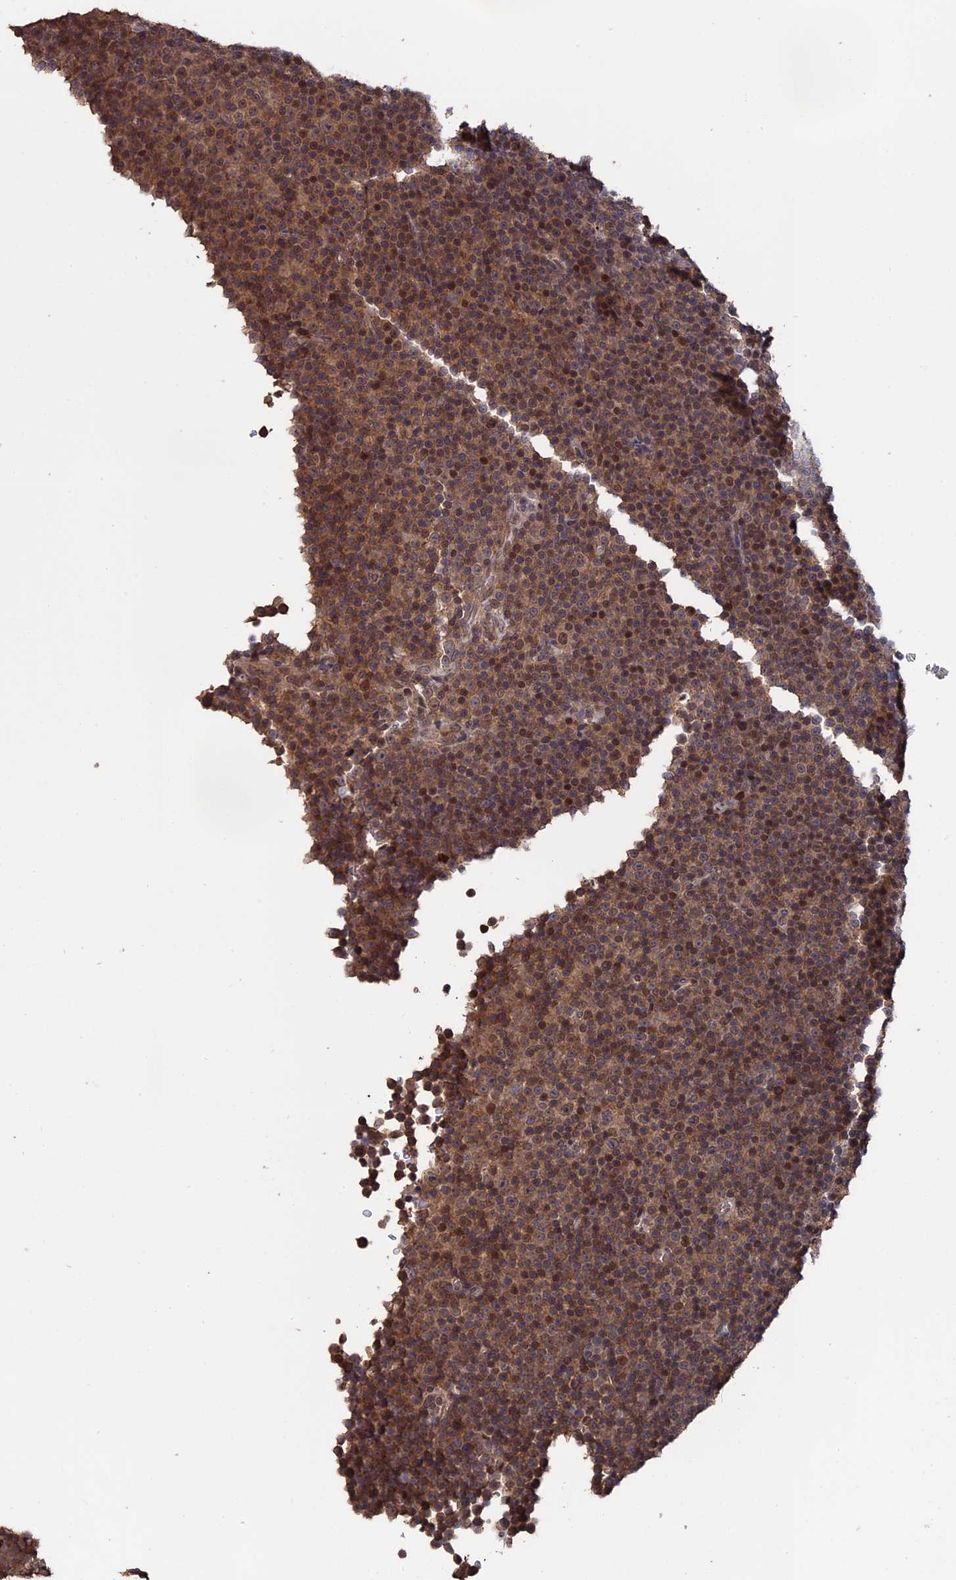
{"staining": {"intensity": "moderate", "quantity": ">75%", "location": "nuclear"}, "tissue": "lymphoma", "cell_type": "Tumor cells", "image_type": "cancer", "snomed": [{"axis": "morphology", "description": "Malignant lymphoma, non-Hodgkin's type, Low grade"}, {"axis": "topography", "description": "Lymph node"}], "caption": "This micrograph displays lymphoma stained with IHC to label a protein in brown. The nuclear of tumor cells show moderate positivity for the protein. Nuclei are counter-stained blue.", "gene": "MYBL2", "patient": {"sex": "female", "age": 67}}